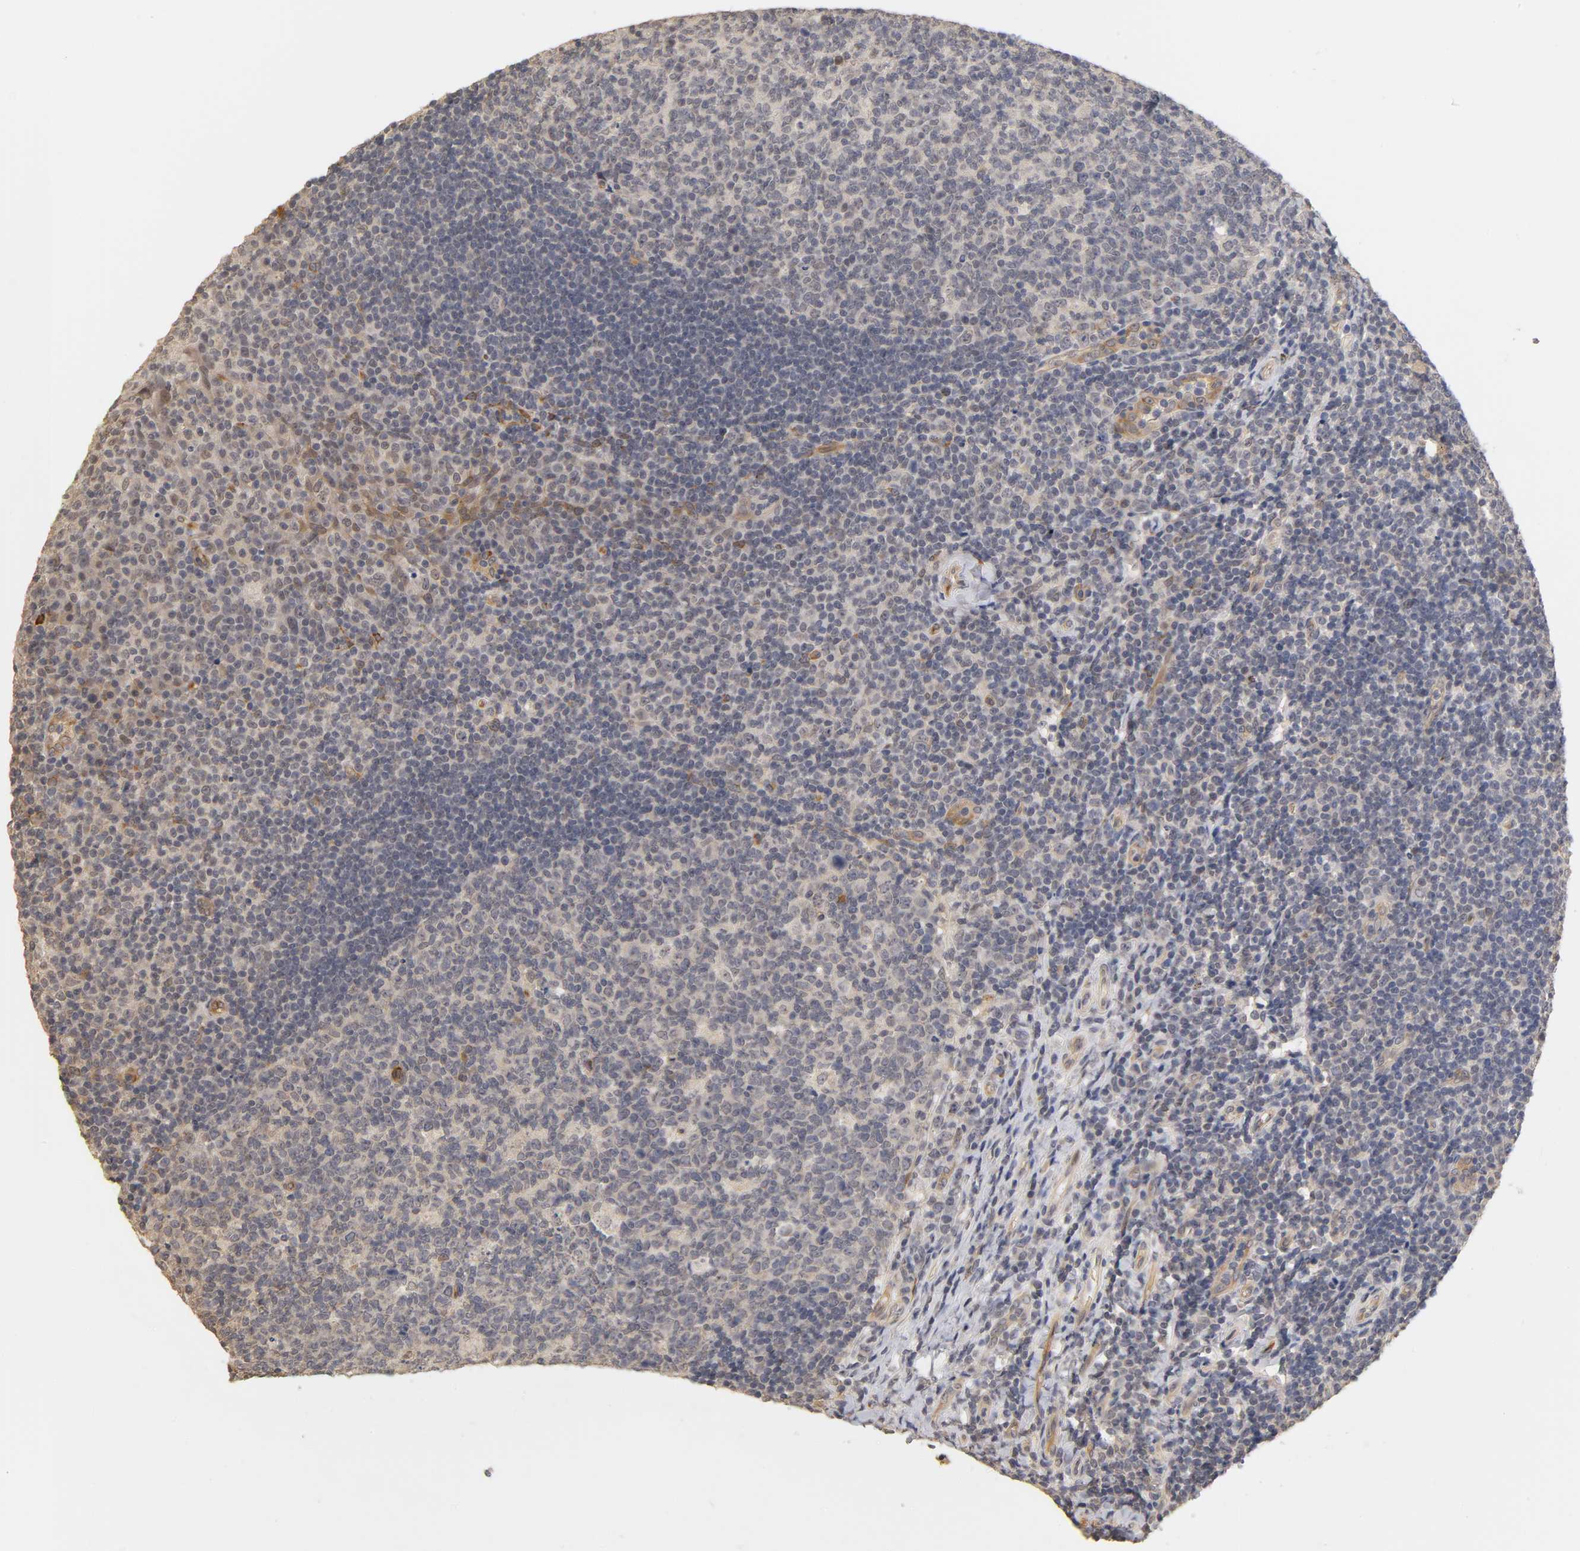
{"staining": {"intensity": "weak", "quantity": ">75%", "location": "cytoplasmic/membranous"}, "tissue": "tonsil", "cell_type": "Germinal center cells", "image_type": "normal", "snomed": [{"axis": "morphology", "description": "Normal tissue, NOS"}, {"axis": "topography", "description": "Tonsil"}], "caption": "Weak cytoplasmic/membranous staining for a protein is present in about >75% of germinal center cells of benign tonsil using IHC.", "gene": "LAMB1", "patient": {"sex": "male", "age": 17}}